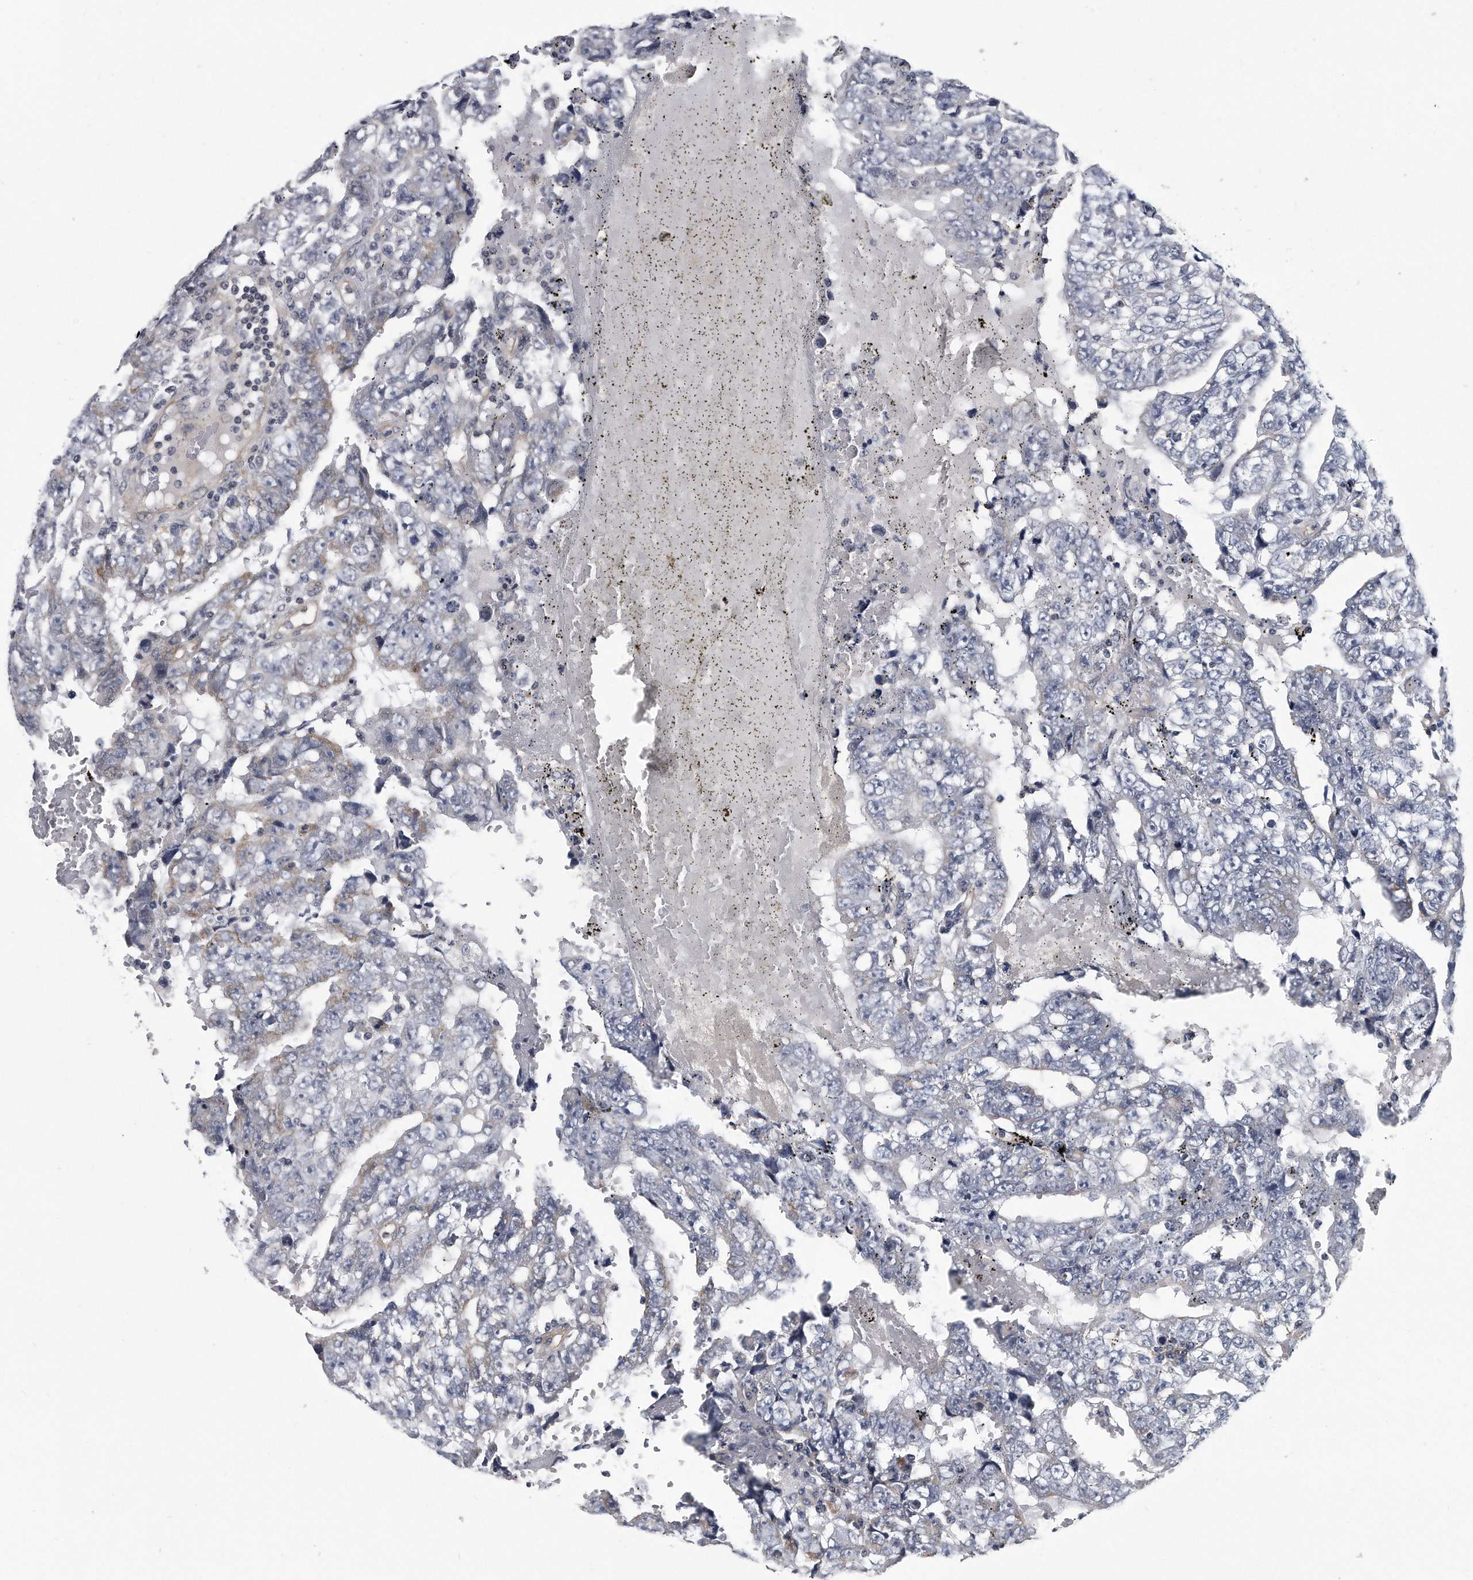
{"staining": {"intensity": "negative", "quantity": "none", "location": "none"}, "tissue": "testis cancer", "cell_type": "Tumor cells", "image_type": "cancer", "snomed": [{"axis": "morphology", "description": "Carcinoma, Embryonal, NOS"}, {"axis": "topography", "description": "Testis"}], "caption": "Immunohistochemical staining of testis cancer demonstrates no significant staining in tumor cells. (DAB (3,3'-diaminobenzidine) immunohistochemistry with hematoxylin counter stain).", "gene": "ARMCX1", "patient": {"sex": "male", "age": 25}}